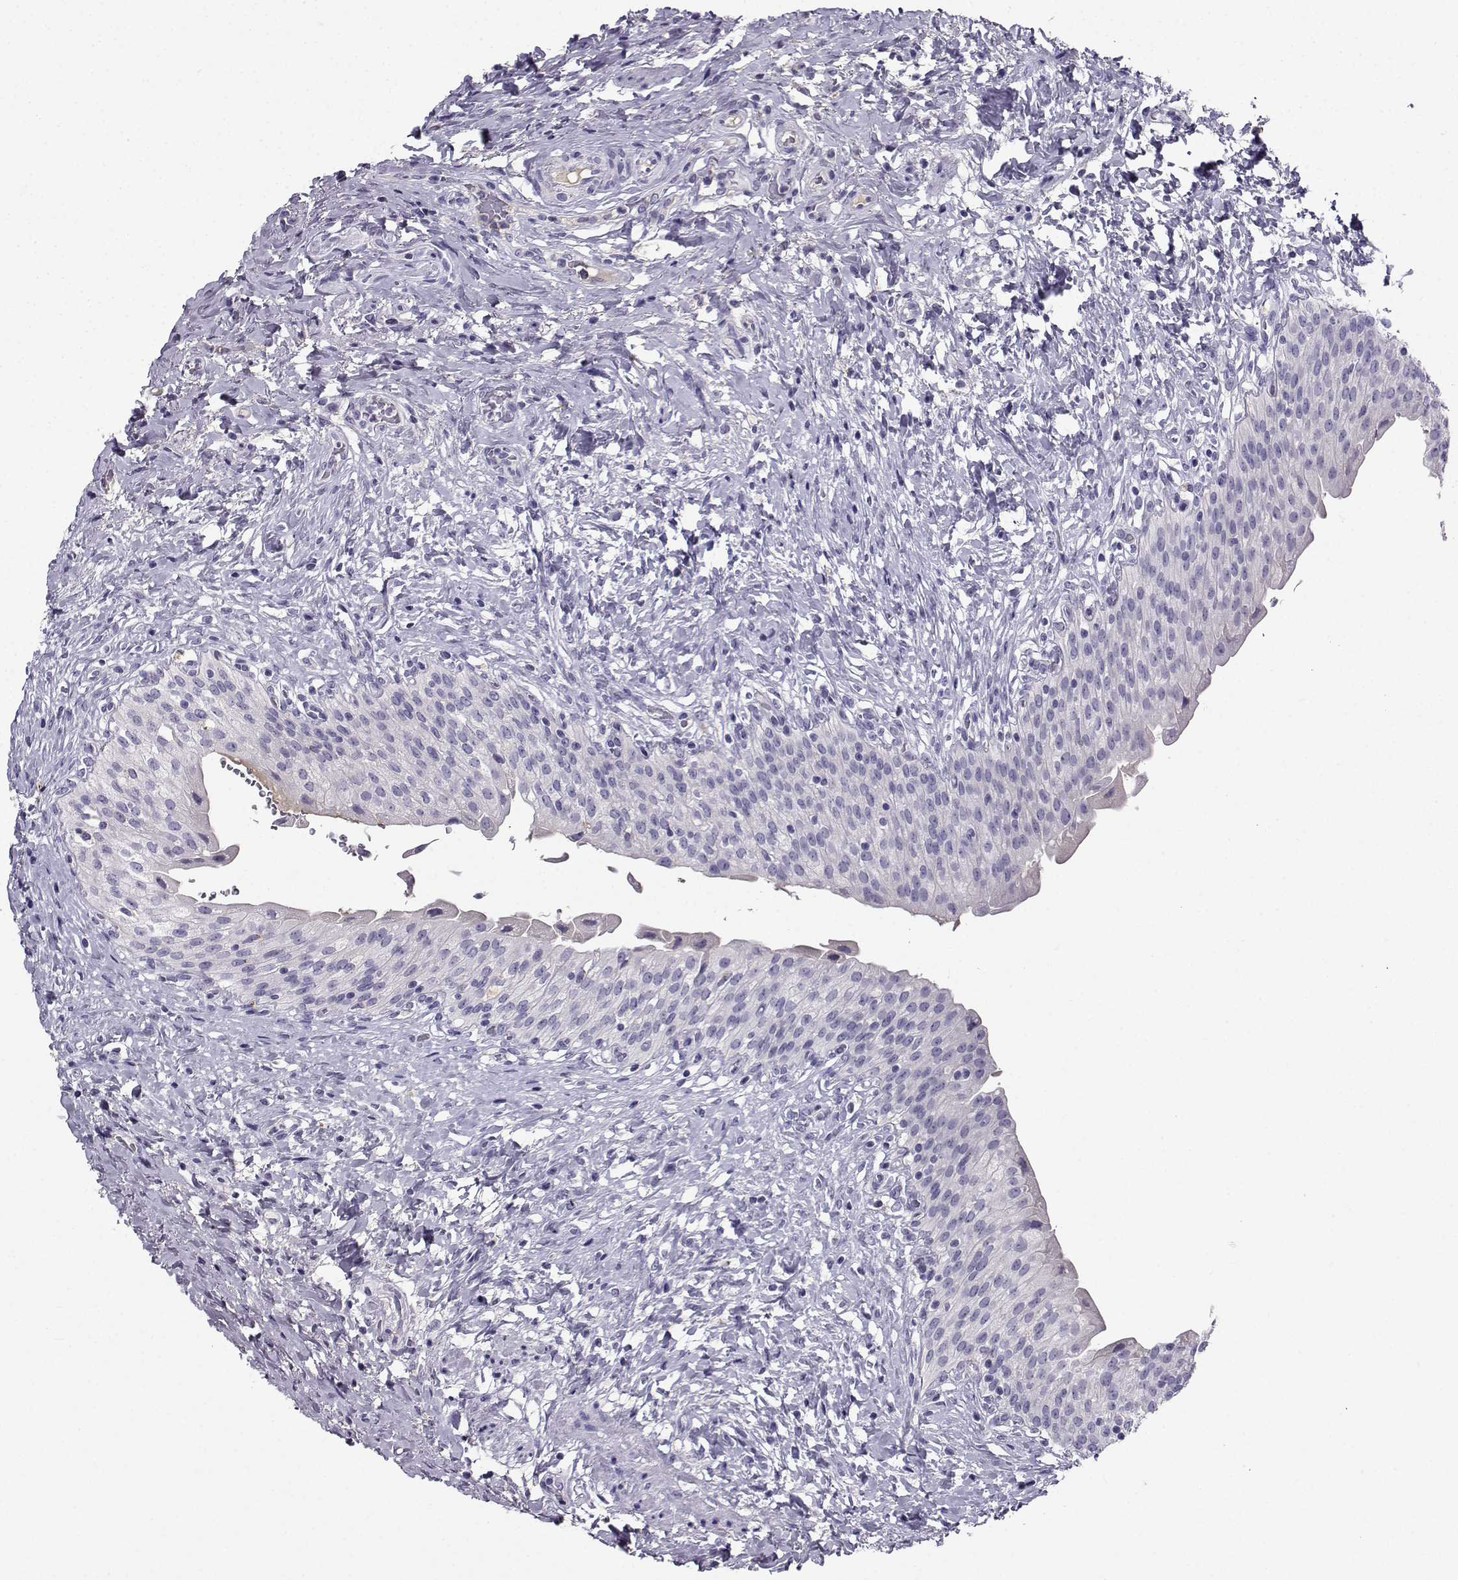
{"staining": {"intensity": "negative", "quantity": "none", "location": "none"}, "tissue": "urinary bladder", "cell_type": "Urothelial cells", "image_type": "normal", "snomed": [{"axis": "morphology", "description": "Normal tissue, NOS"}, {"axis": "morphology", "description": "Inflammation, NOS"}, {"axis": "topography", "description": "Urinary bladder"}], "caption": "A micrograph of urinary bladder stained for a protein reveals no brown staining in urothelial cells.", "gene": "GRIK4", "patient": {"sex": "male", "age": 64}}